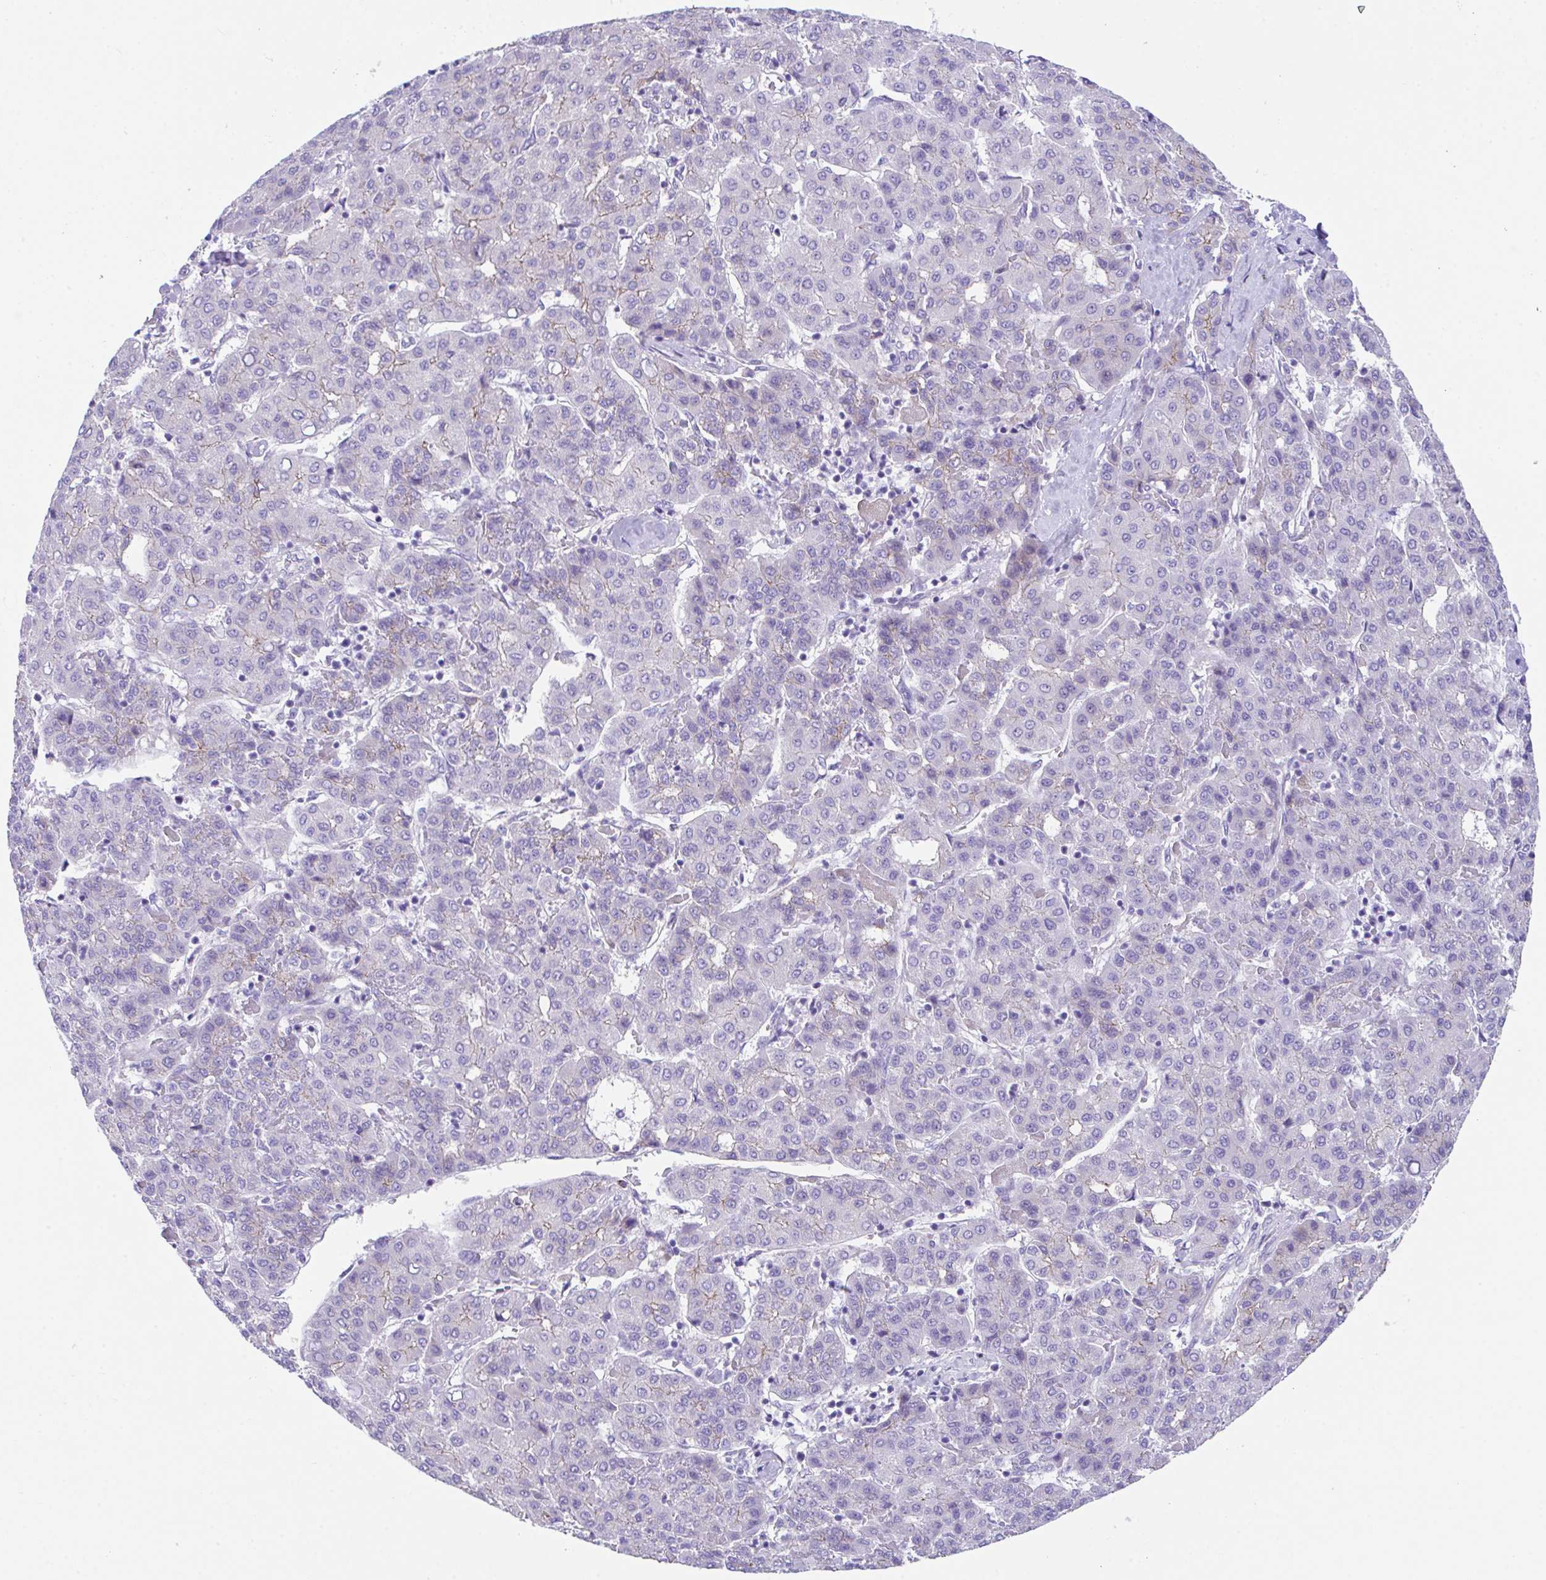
{"staining": {"intensity": "weak", "quantity": "25%-75%", "location": "cytoplasmic/membranous"}, "tissue": "liver cancer", "cell_type": "Tumor cells", "image_type": "cancer", "snomed": [{"axis": "morphology", "description": "Carcinoma, Hepatocellular, NOS"}, {"axis": "topography", "description": "Liver"}], "caption": "A histopathology image showing weak cytoplasmic/membranous positivity in about 25%-75% of tumor cells in hepatocellular carcinoma (liver), as visualized by brown immunohistochemical staining.", "gene": "SLC16A6", "patient": {"sex": "male", "age": 65}}